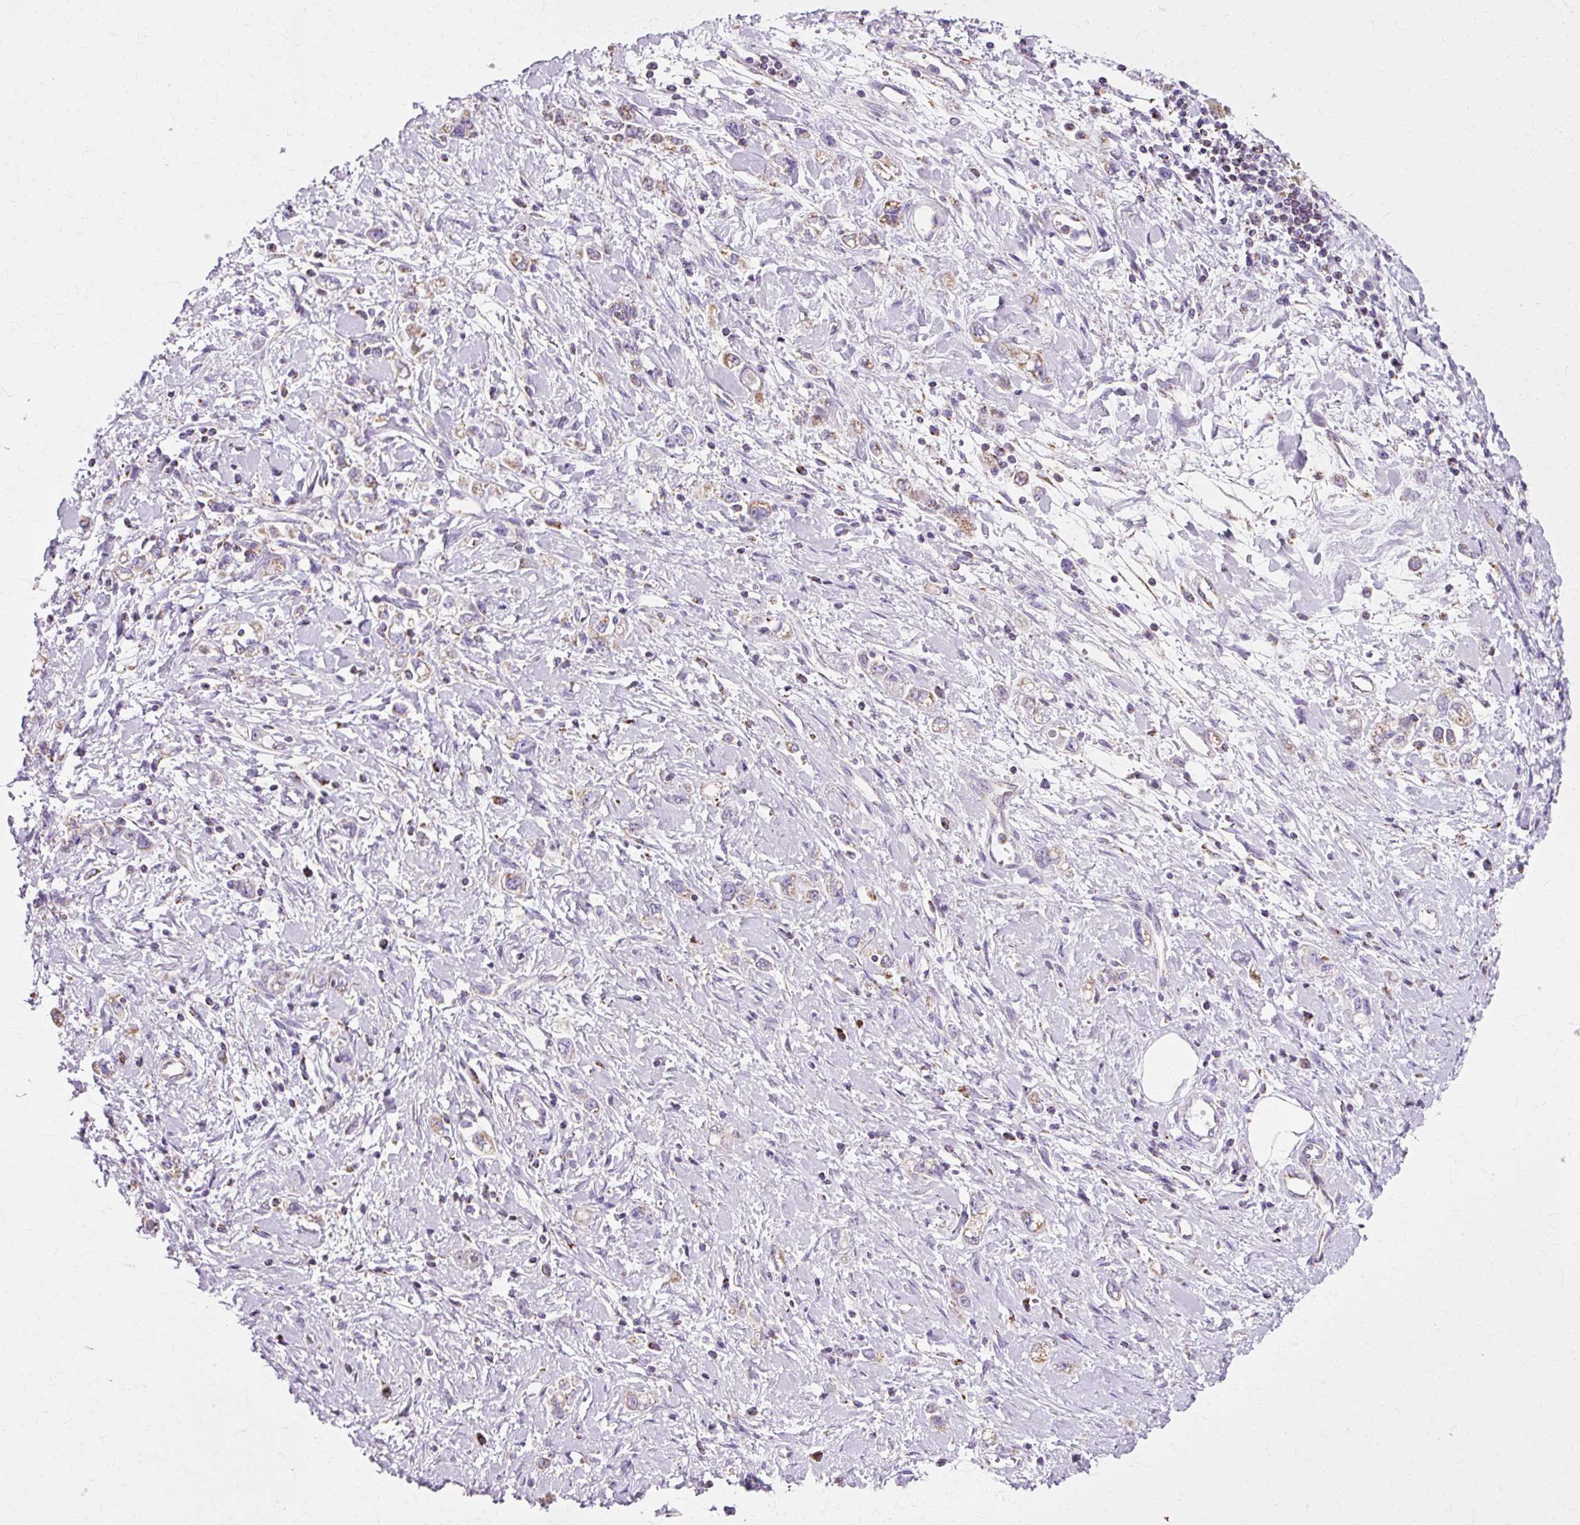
{"staining": {"intensity": "weak", "quantity": "<25%", "location": "cytoplasmic/membranous"}, "tissue": "stomach cancer", "cell_type": "Tumor cells", "image_type": "cancer", "snomed": [{"axis": "morphology", "description": "Adenocarcinoma, NOS"}, {"axis": "topography", "description": "Stomach"}], "caption": "IHC histopathology image of neoplastic tissue: human adenocarcinoma (stomach) stained with DAB (3,3'-diaminobenzidine) reveals no significant protein expression in tumor cells. Brightfield microscopy of immunohistochemistry (IHC) stained with DAB (3,3'-diaminobenzidine) (brown) and hematoxylin (blue), captured at high magnification.", "gene": "ATP5PO", "patient": {"sex": "female", "age": 76}}